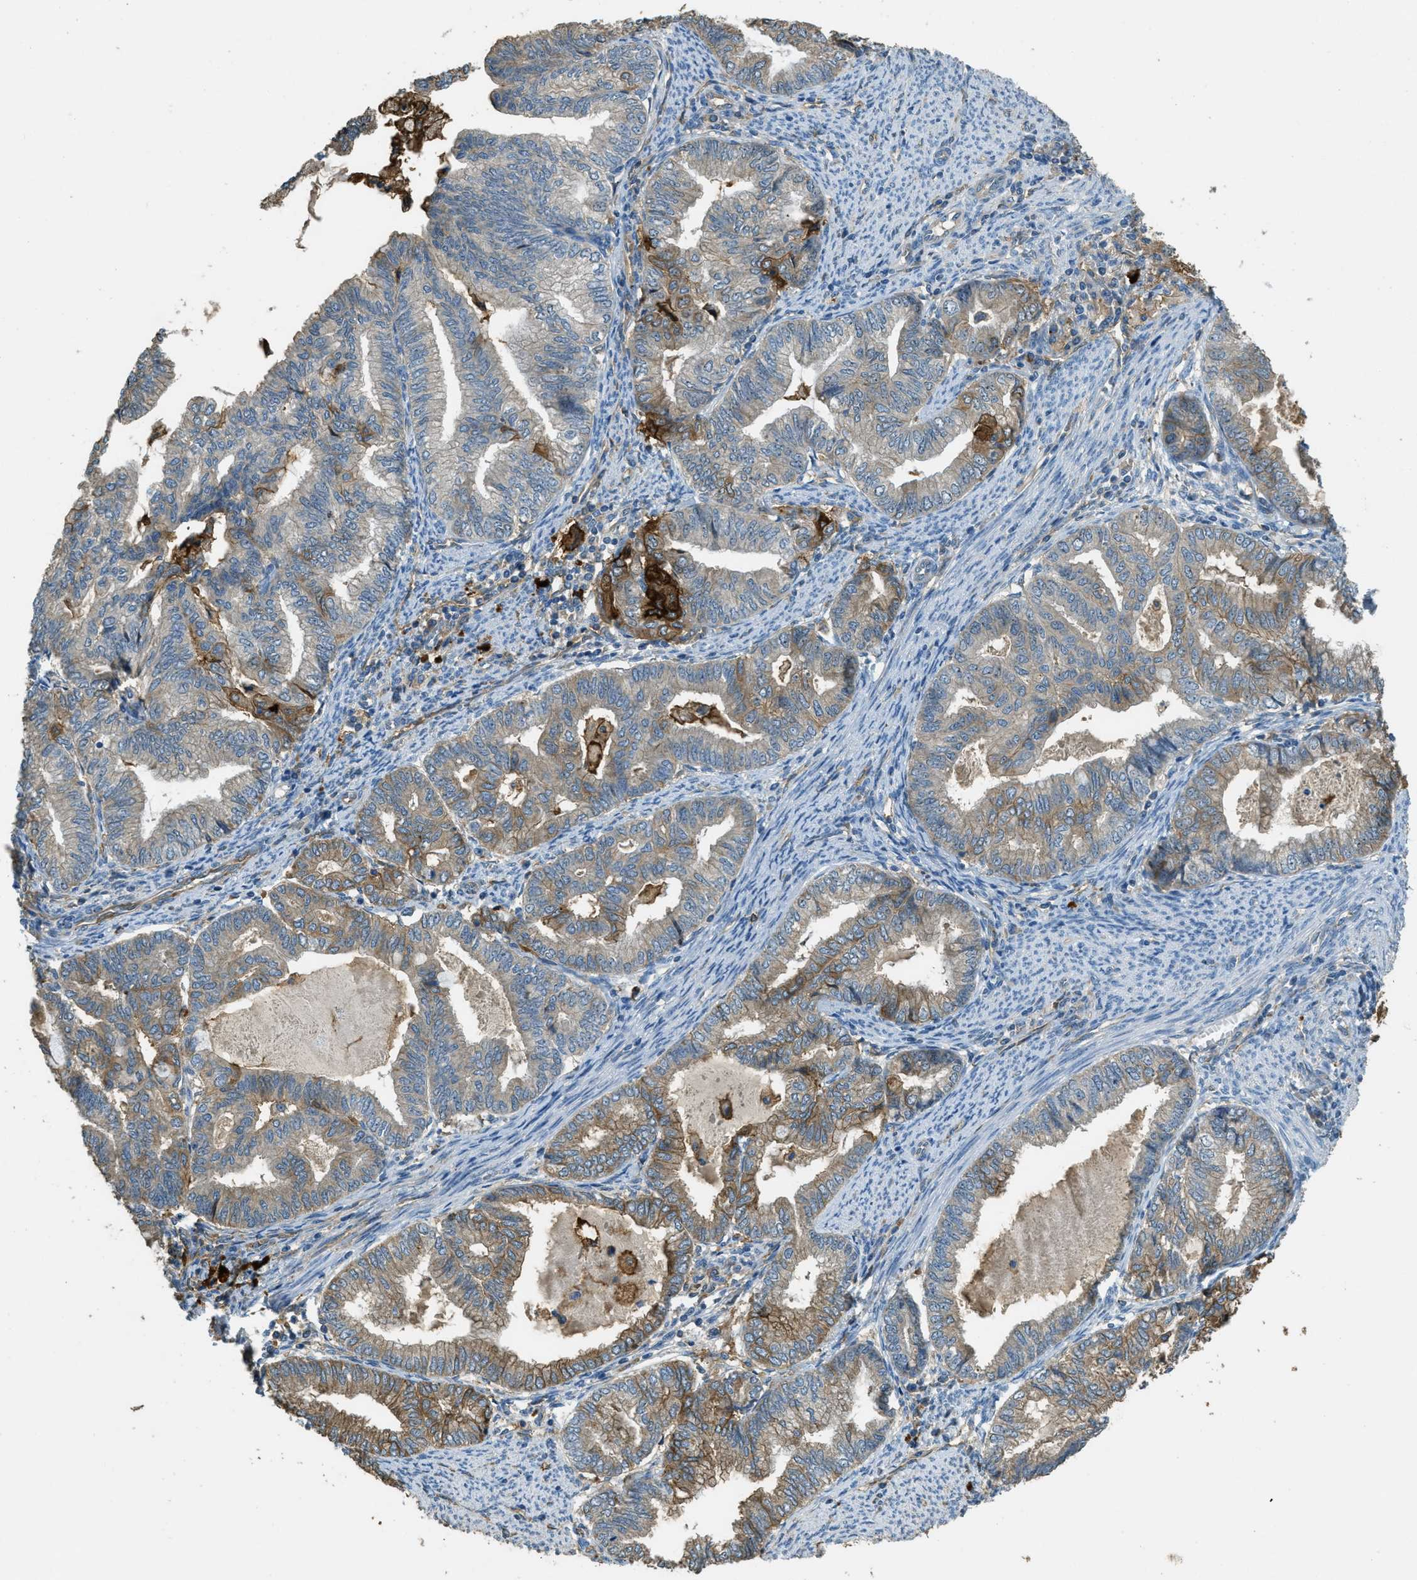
{"staining": {"intensity": "moderate", "quantity": "25%-75%", "location": "cytoplasmic/membranous"}, "tissue": "endometrial cancer", "cell_type": "Tumor cells", "image_type": "cancer", "snomed": [{"axis": "morphology", "description": "Adenocarcinoma, NOS"}, {"axis": "topography", "description": "Endometrium"}], "caption": "A brown stain labels moderate cytoplasmic/membranous staining of a protein in human endometrial adenocarcinoma tumor cells. (DAB IHC, brown staining for protein, blue staining for nuclei).", "gene": "OSMR", "patient": {"sex": "female", "age": 79}}